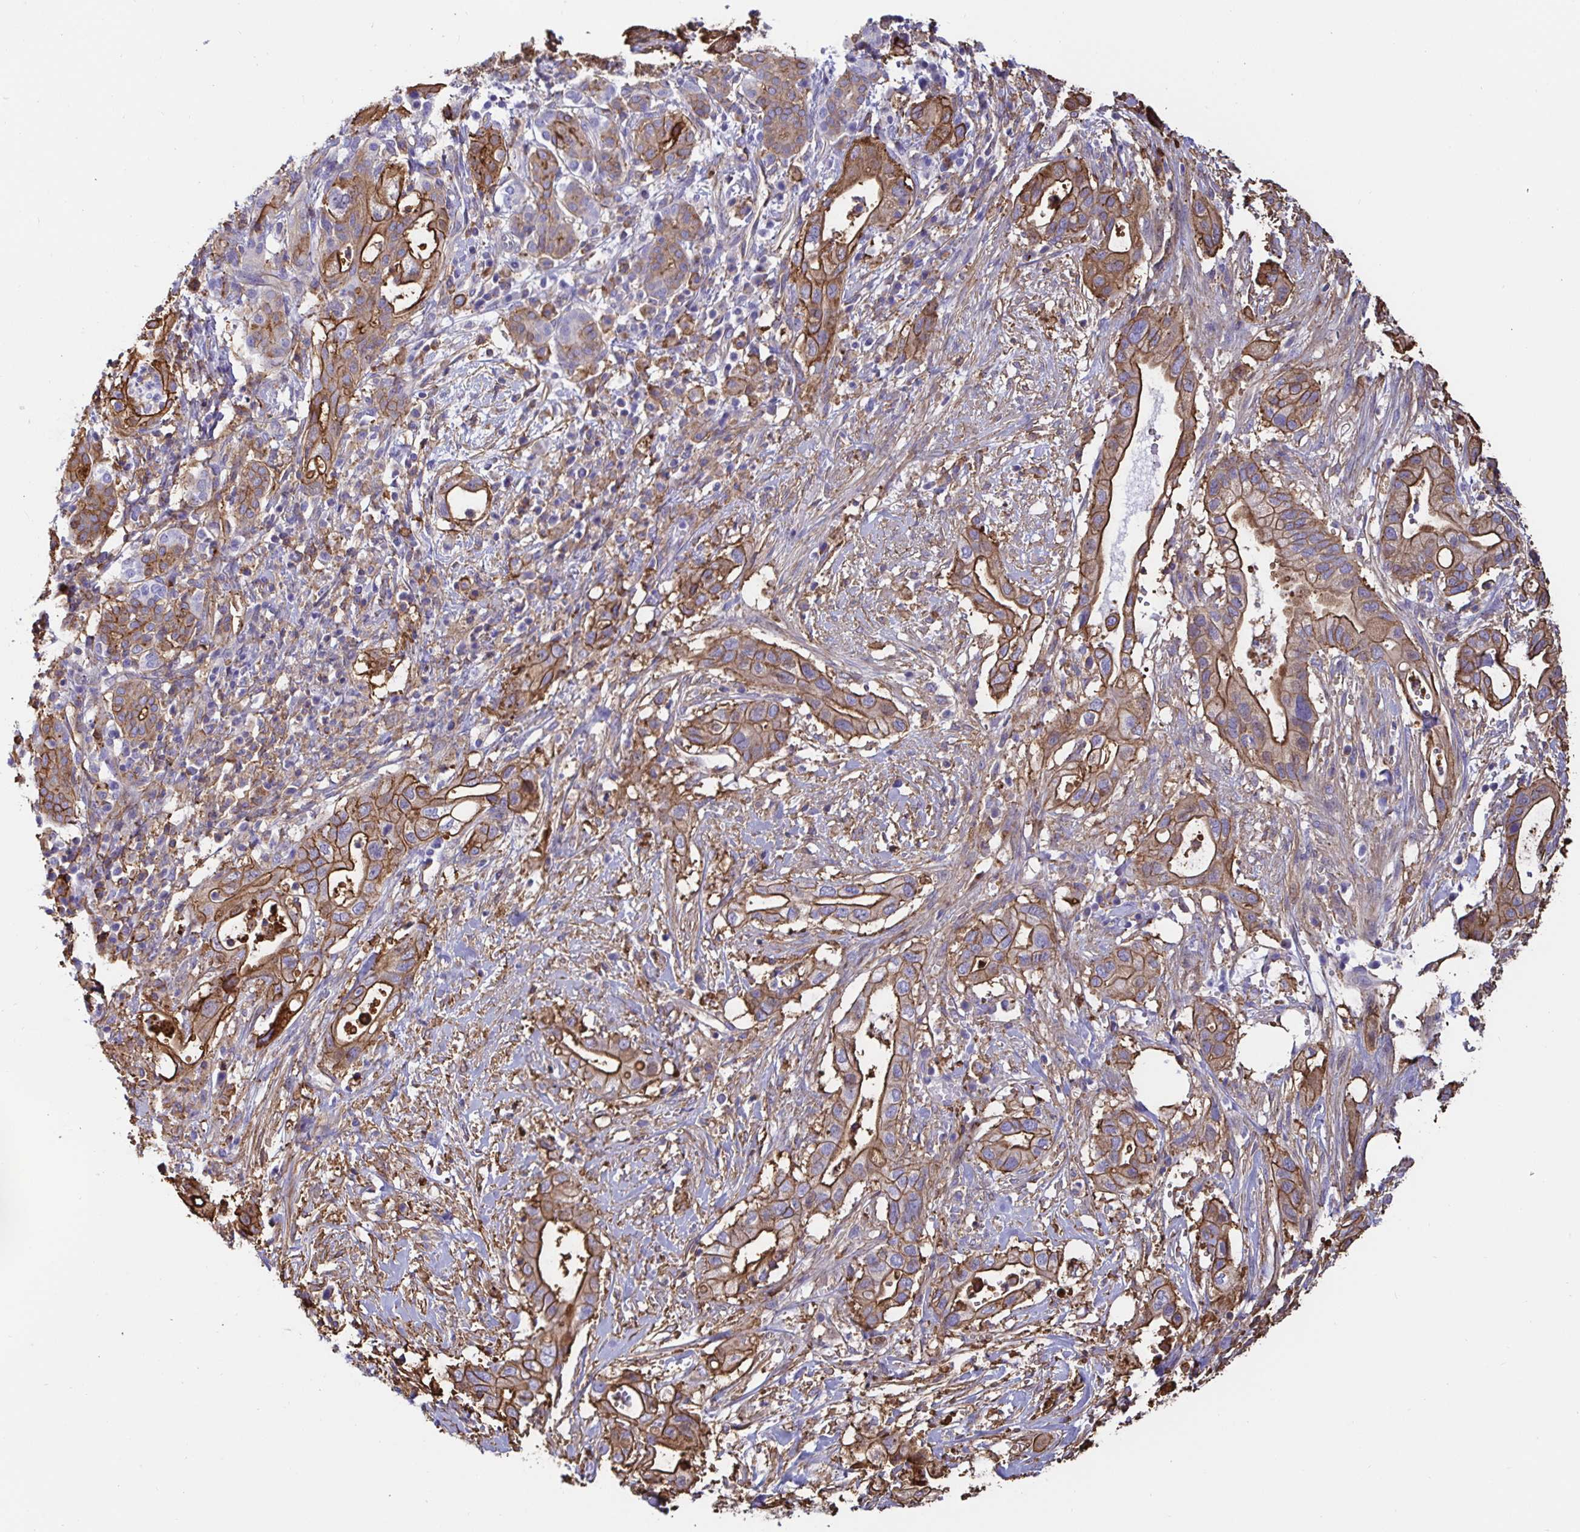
{"staining": {"intensity": "moderate", "quantity": ">75%", "location": "cytoplasmic/membranous"}, "tissue": "pancreatic cancer", "cell_type": "Tumor cells", "image_type": "cancer", "snomed": [{"axis": "morphology", "description": "Adenocarcinoma, NOS"}, {"axis": "topography", "description": "Pancreas"}], "caption": "Approximately >75% of tumor cells in pancreatic cancer (adenocarcinoma) demonstrate moderate cytoplasmic/membranous protein staining as visualized by brown immunohistochemical staining.", "gene": "ANXA2", "patient": {"sex": "male", "age": 44}}